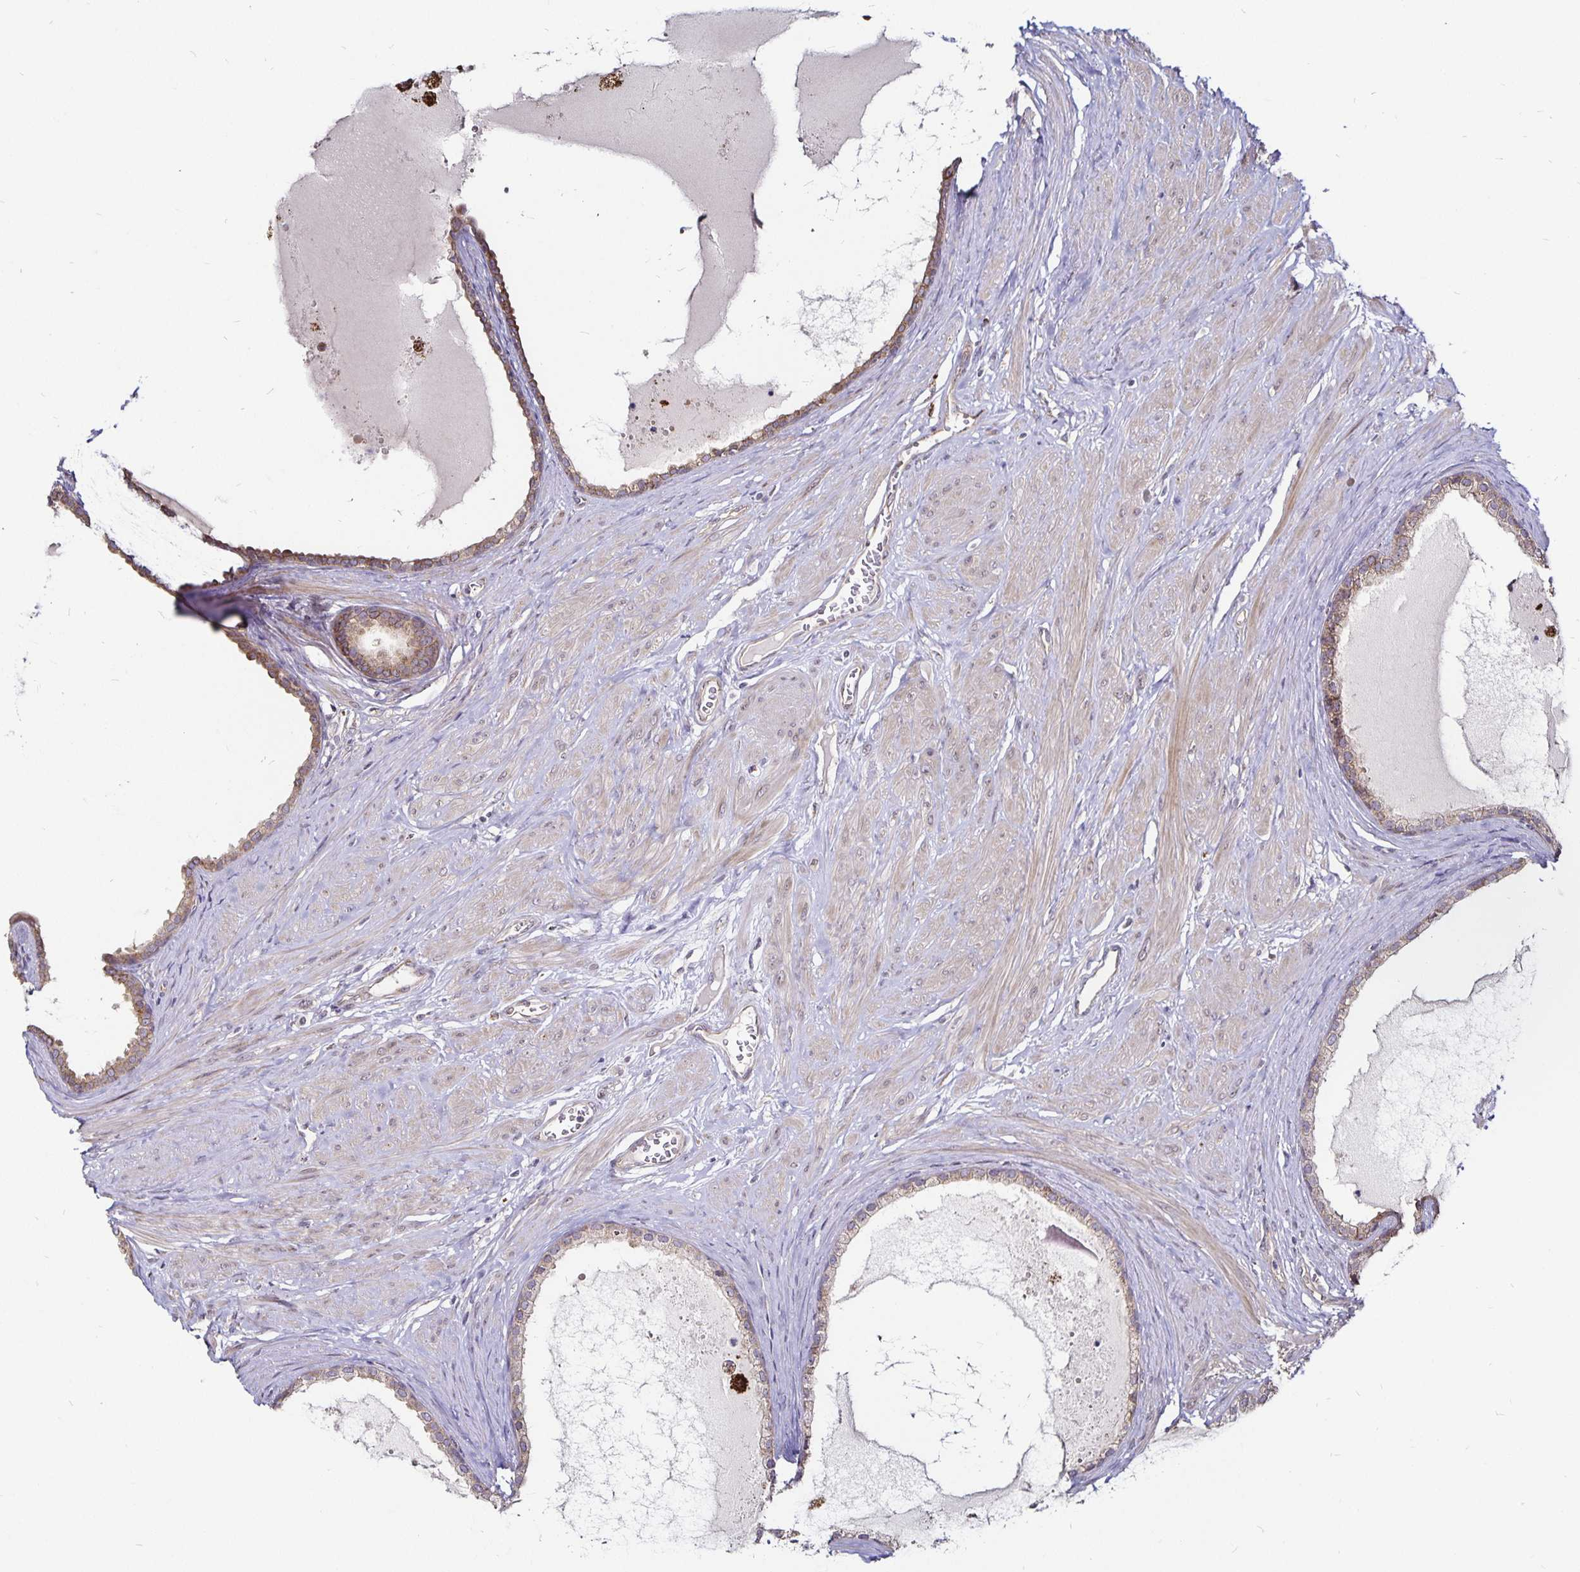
{"staining": {"intensity": "weak", "quantity": ">75%", "location": "cytoplasmic/membranous"}, "tissue": "prostate", "cell_type": "Glandular cells", "image_type": "normal", "snomed": [{"axis": "morphology", "description": "Normal tissue, NOS"}, {"axis": "topography", "description": "Prostate"}, {"axis": "topography", "description": "Peripheral nerve tissue"}], "caption": "DAB (3,3'-diaminobenzidine) immunohistochemical staining of benign prostate displays weak cytoplasmic/membranous protein expression in about >75% of glandular cells. The staining was performed using DAB to visualize the protein expression in brown, while the nuclei were stained in blue with hematoxylin (Magnification: 20x).", "gene": "CYP27A1", "patient": {"sex": "male", "age": 55}}